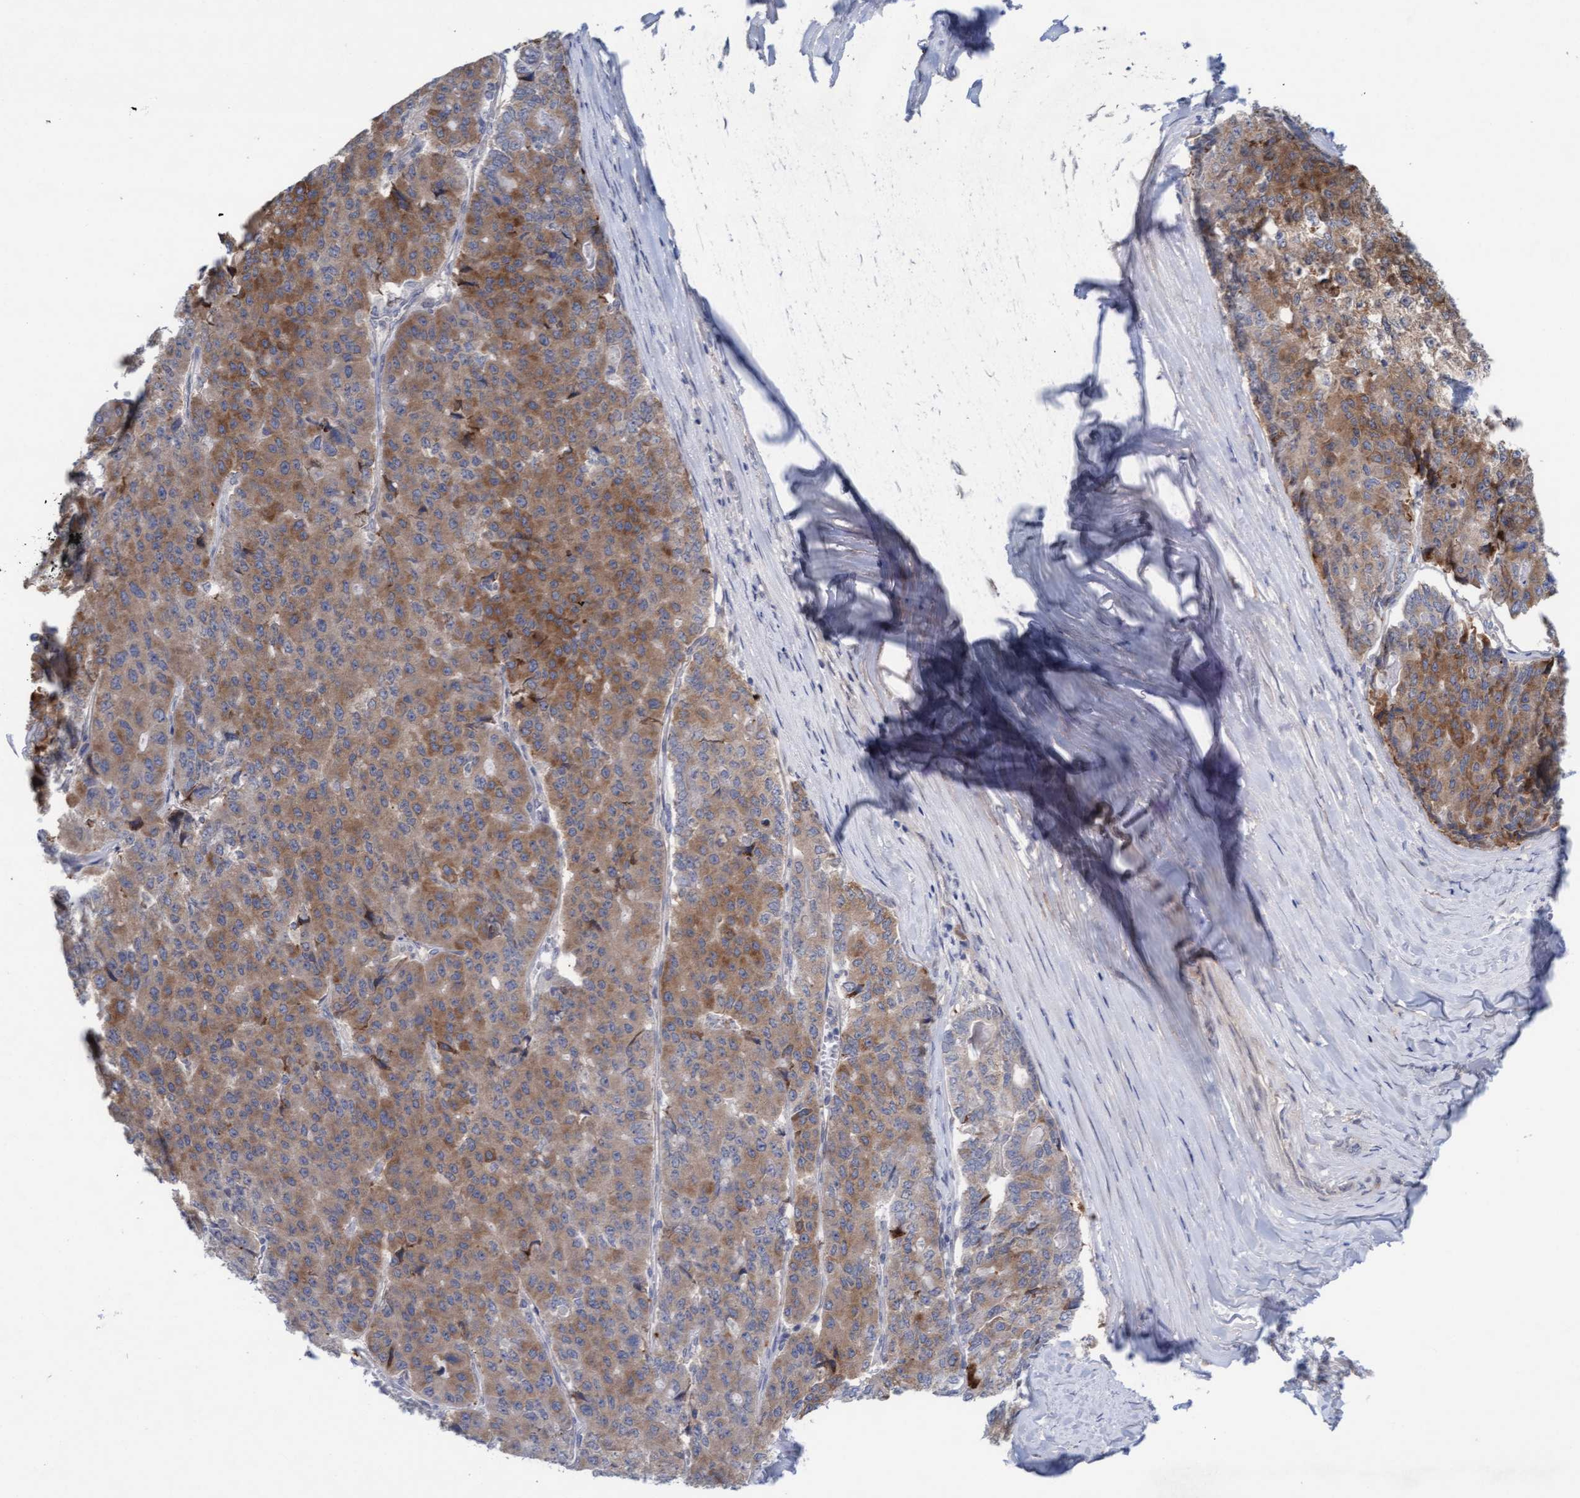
{"staining": {"intensity": "moderate", "quantity": ">75%", "location": "cytoplasmic/membranous"}, "tissue": "pancreatic cancer", "cell_type": "Tumor cells", "image_type": "cancer", "snomed": [{"axis": "morphology", "description": "Adenocarcinoma, NOS"}, {"axis": "topography", "description": "Pancreas"}], "caption": "This photomicrograph shows IHC staining of pancreatic cancer, with medium moderate cytoplasmic/membranous staining in approximately >75% of tumor cells.", "gene": "PLCD1", "patient": {"sex": "male", "age": 50}}